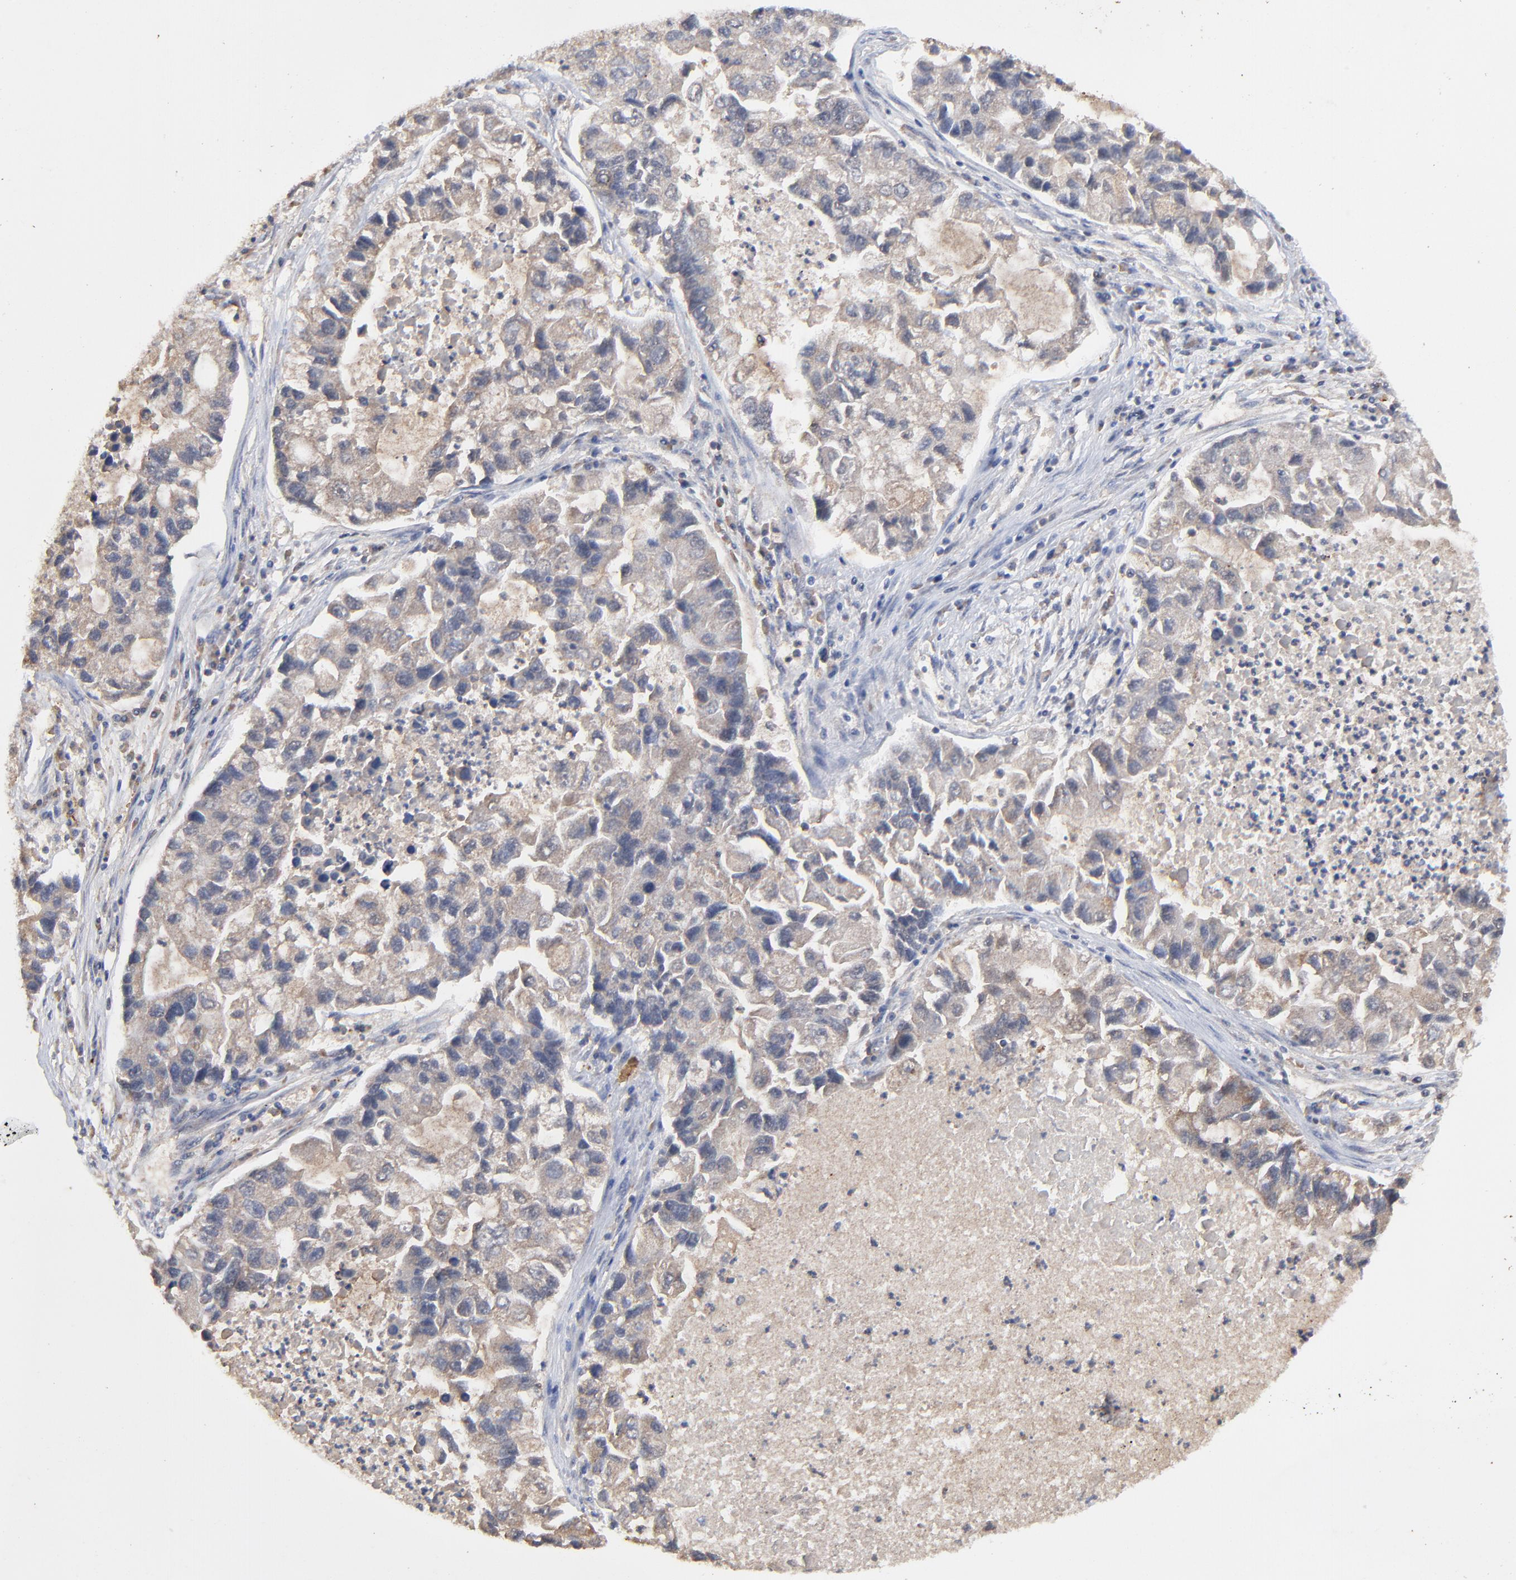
{"staining": {"intensity": "weak", "quantity": ">75%", "location": "cytoplasmic/membranous"}, "tissue": "lung cancer", "cell_type": "Tumor cells", "image_type": "cancer", "snomed": [{"axis": "morphology", "description": "Adenocarcinoma, NOS"}, {"axis": "topography", "description": "Lung"}], "caption": "Weak cytoplasmic/membranous expression is appreciated in approximately >75% of tumor cells in lung cancer.", "gene": "LGALS3", "patient": {"sex": "female", "age": 51}}